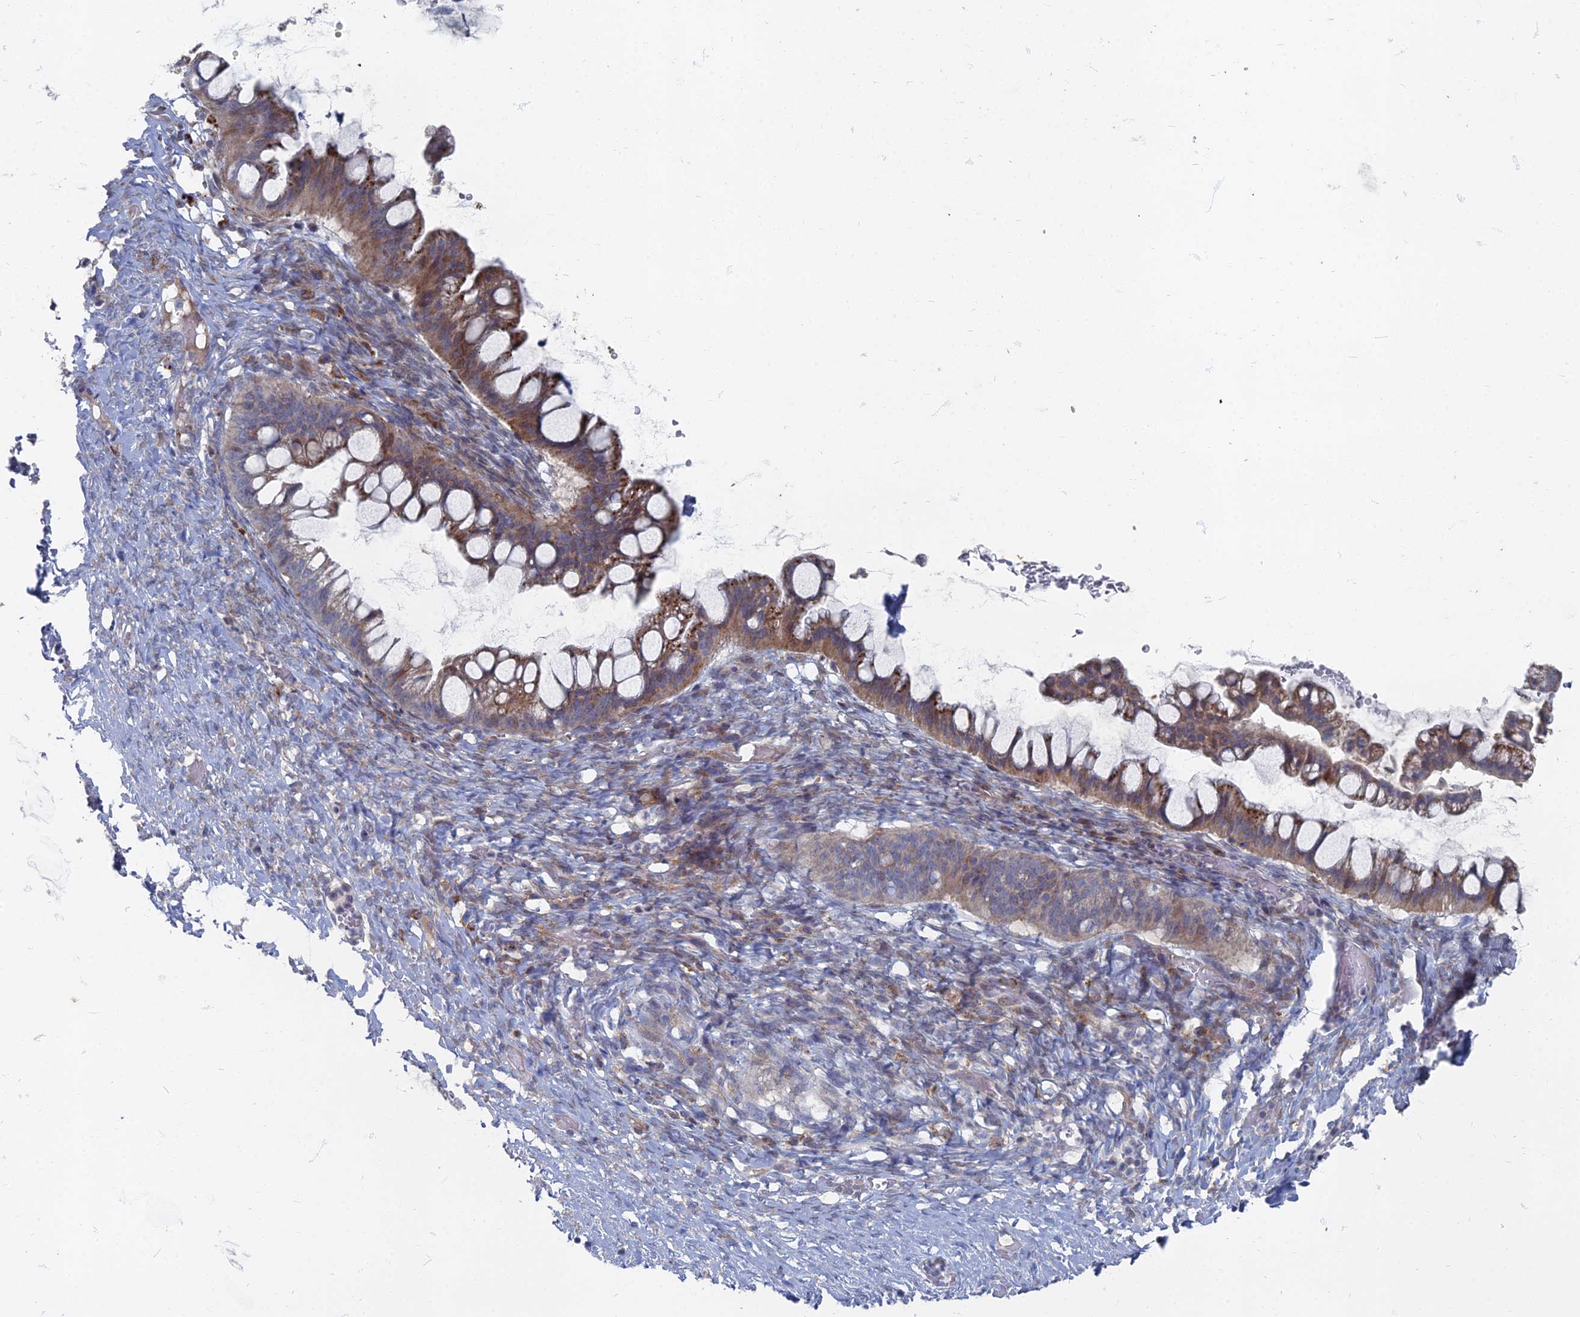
{"staining": {"intensity": "moderate", "quantity": ">75%", "location": "cytoplasmic/membranous"}, "tissue": "ovarian cancer", "cell_type": "Tumor cells", "image_type": "cancer", "snomed": [{"axis": "morphology", "description": "Cystadenocarcinoma, mucinous, NOS"}, {"axis": "topography", "description": "Ovary"}], "caption": "Ovarian cancer stained for a protein (brown) demonstrates moderate cytoplasmic/membranous positive positivity in approximately >75% of tumor cells.", "gene": "TMEM128", "patient": {"sex": "female", "age": 73}}